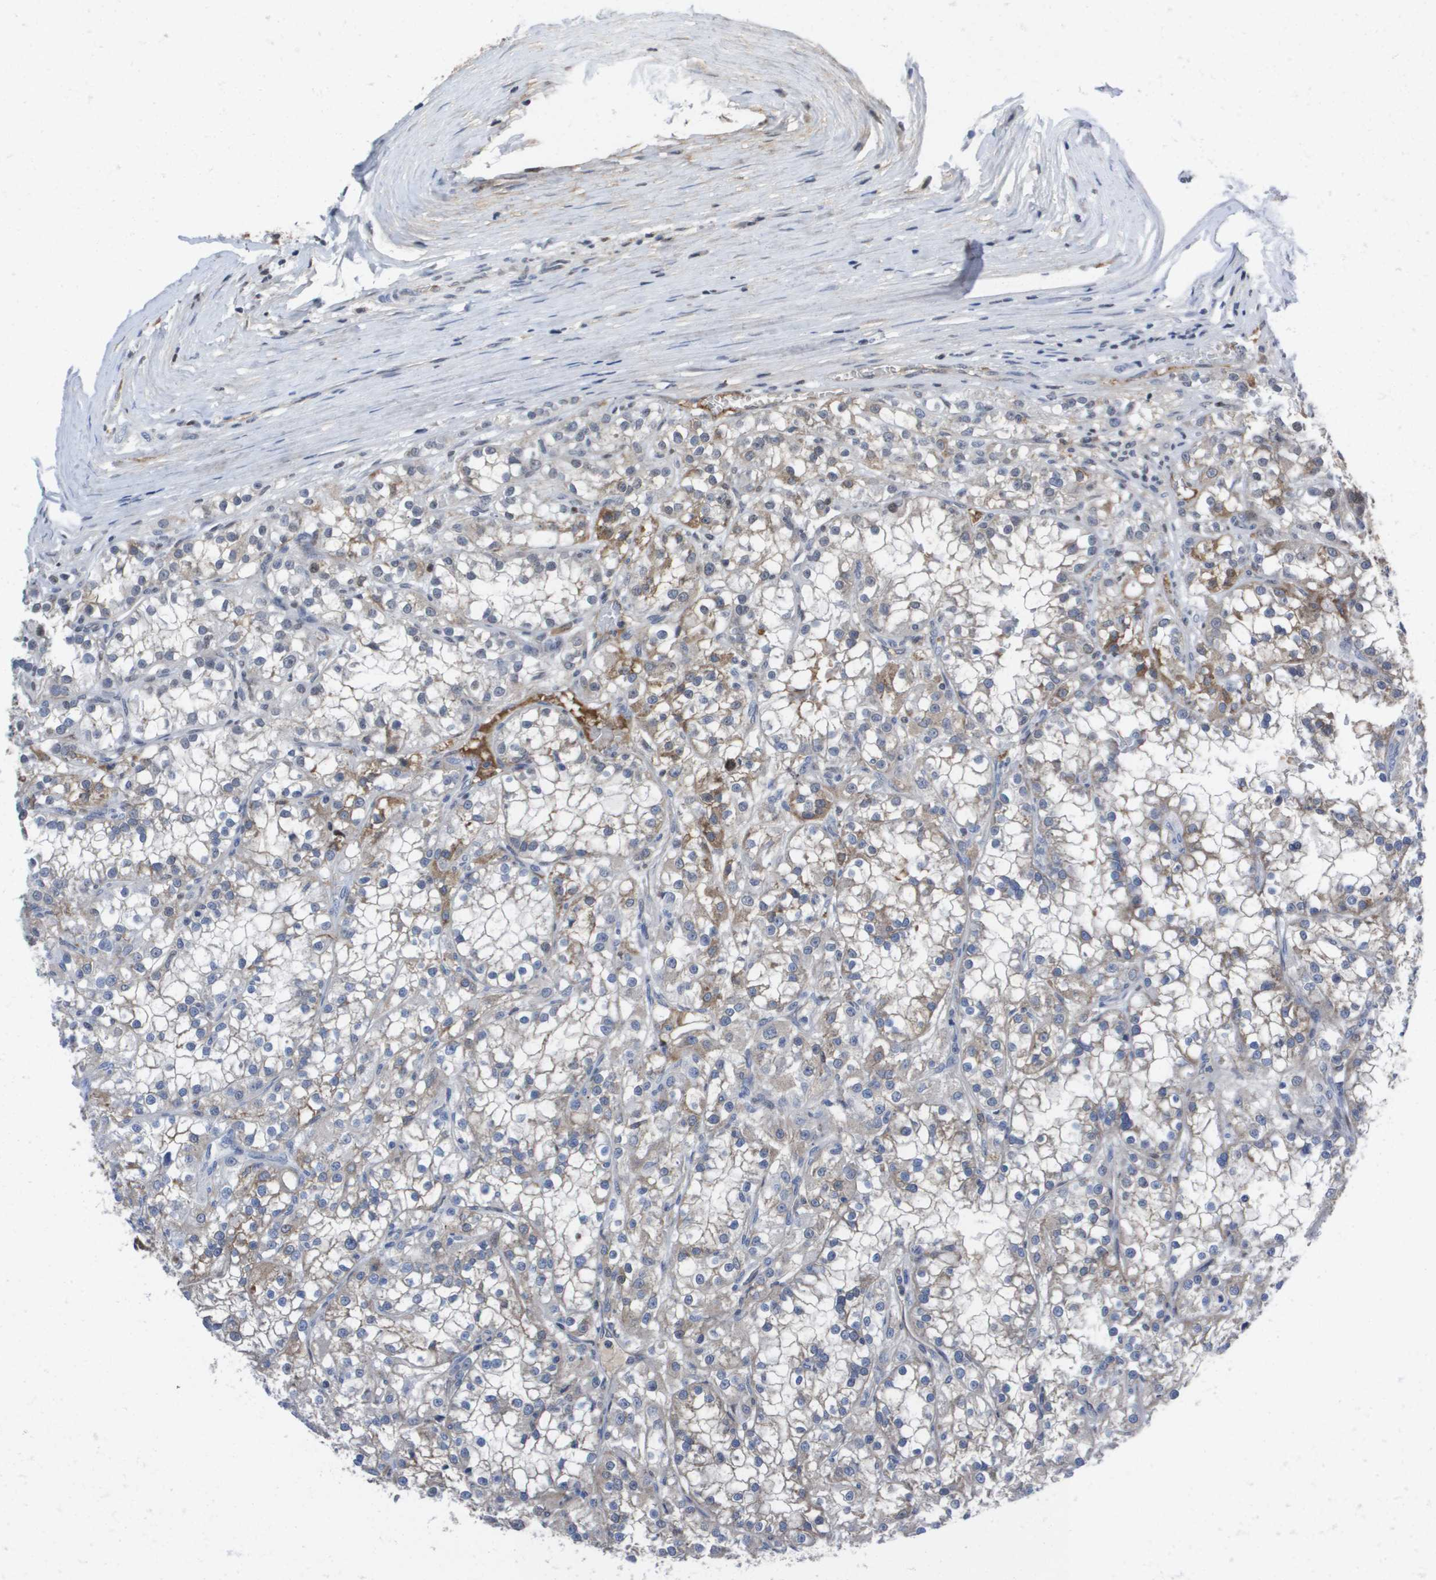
{"staining": {"intensity": "weak", "quantity": "25%-75%", "location": "cytoplasmic/membranous"}, "tissue": "renal cancer", "cell_type": "Tumor cells", "image_type": "cancer", "snomed": [{"axis": "morphology", "description": "Adenocarcinoma, NOS"}, {"axis": "topography", "description": "Kidney"}], "caption": "Immunohistochemical staining of human renal cancer (adenocarcinoma) shows low levels of weak cytoplasmic/membranous staining in approximately 25%-75% of tumor cells. (Brightfield microscopy of DAB IHC at high magnification).", "gene": "SERPINC1", "patient": {"sex": "female", "age": 52}}